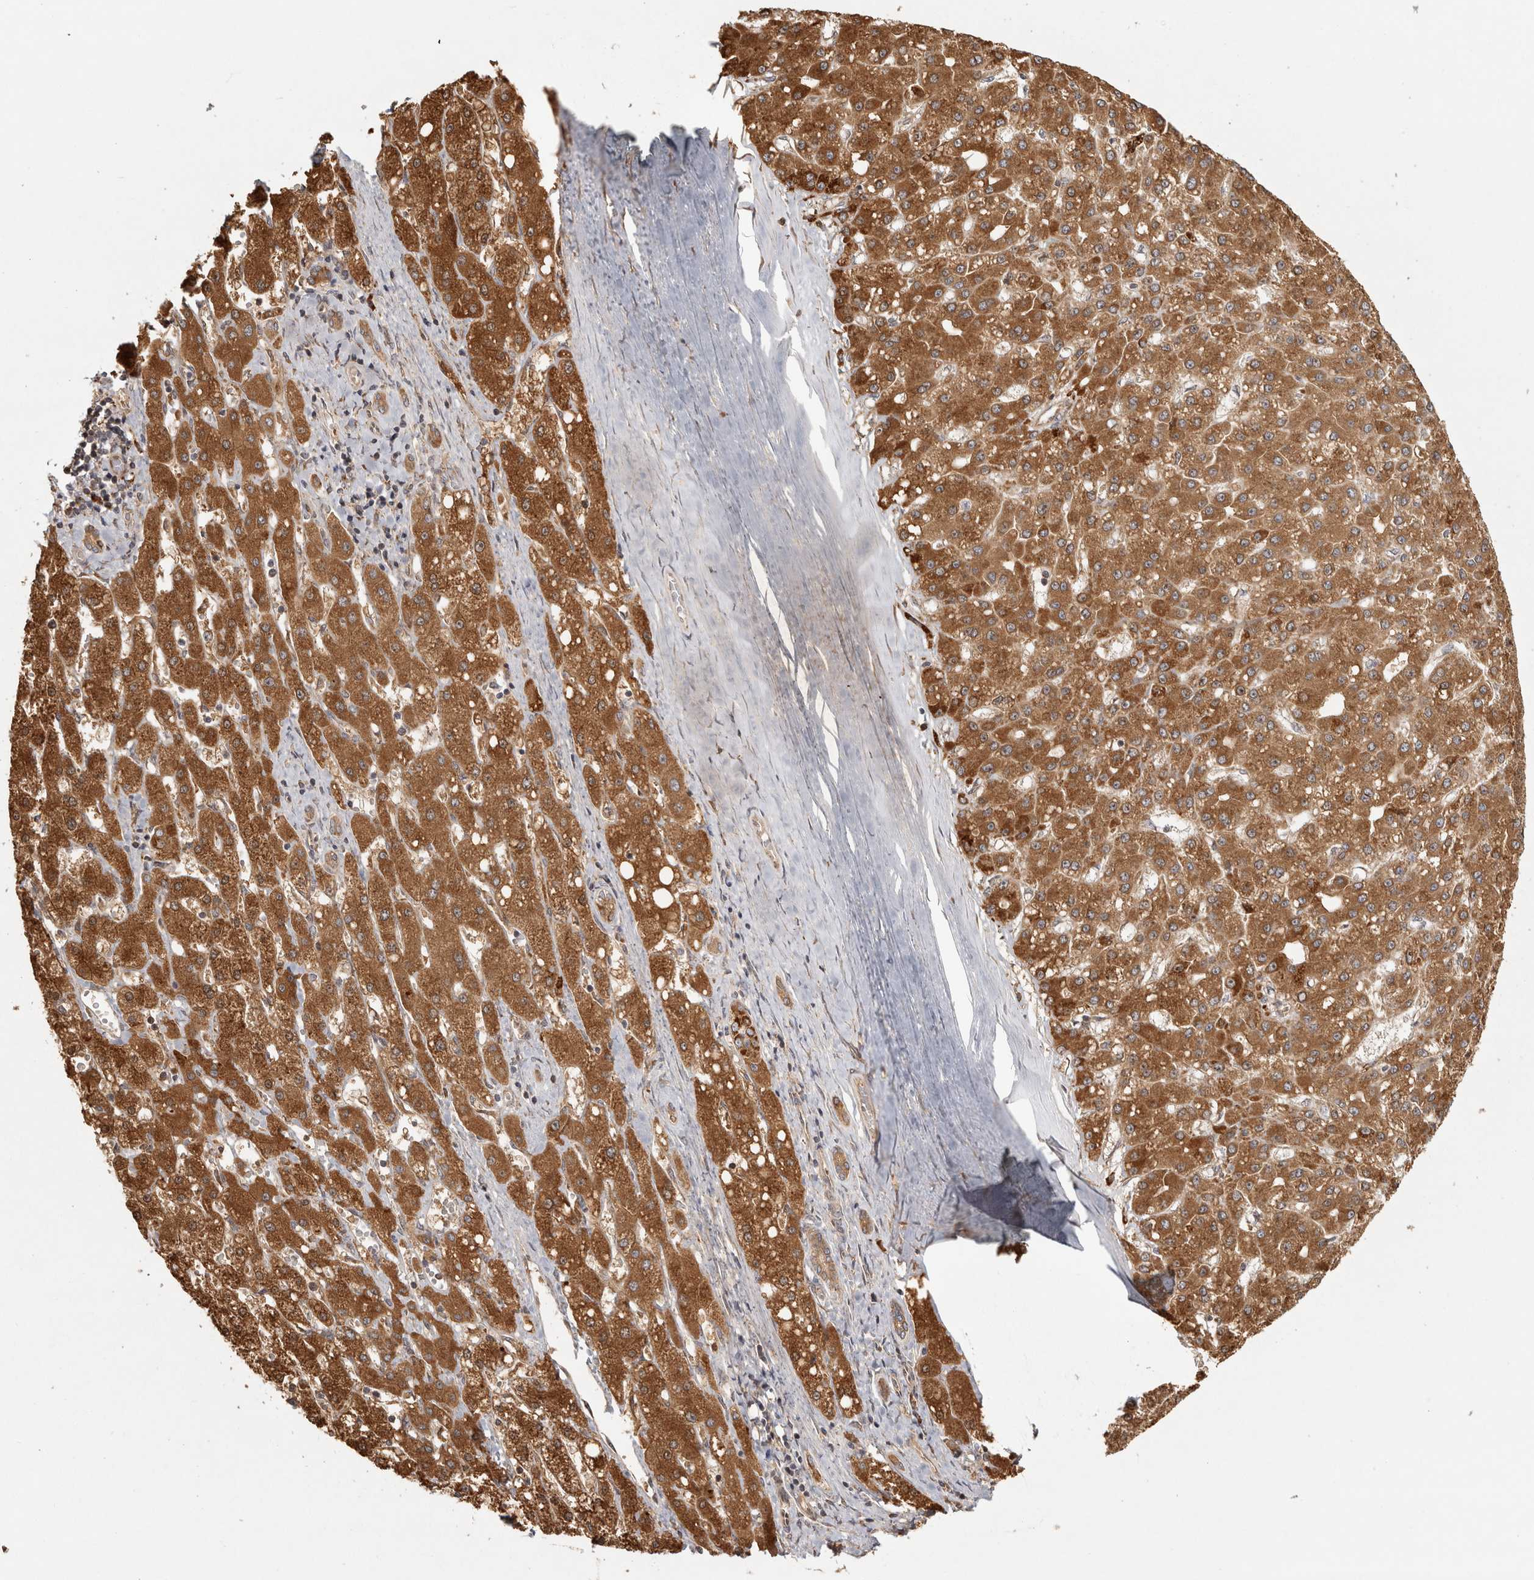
{"staining": {"intensity": "strong", "quantity": ">75%", "location": "cytoplasmic/membranous"}, "tissue": "liver cancer", "cell_type": "Tumor cells", "image_type": "cancer", "snomed": [{"axis": "morphology", "description": "Carcinoma, Hepatocellular, NOS"}, {"axis": "topography", "description": "Liver"}], "caption": "Protein staining of hepatocellular carcinoma (liver) tissue displays strong cytoplasmic/membranous positivity in about >75% of tumor cells.", "gene": "CAMSAP2", "patient": {"sex": "male", "age": 67}}